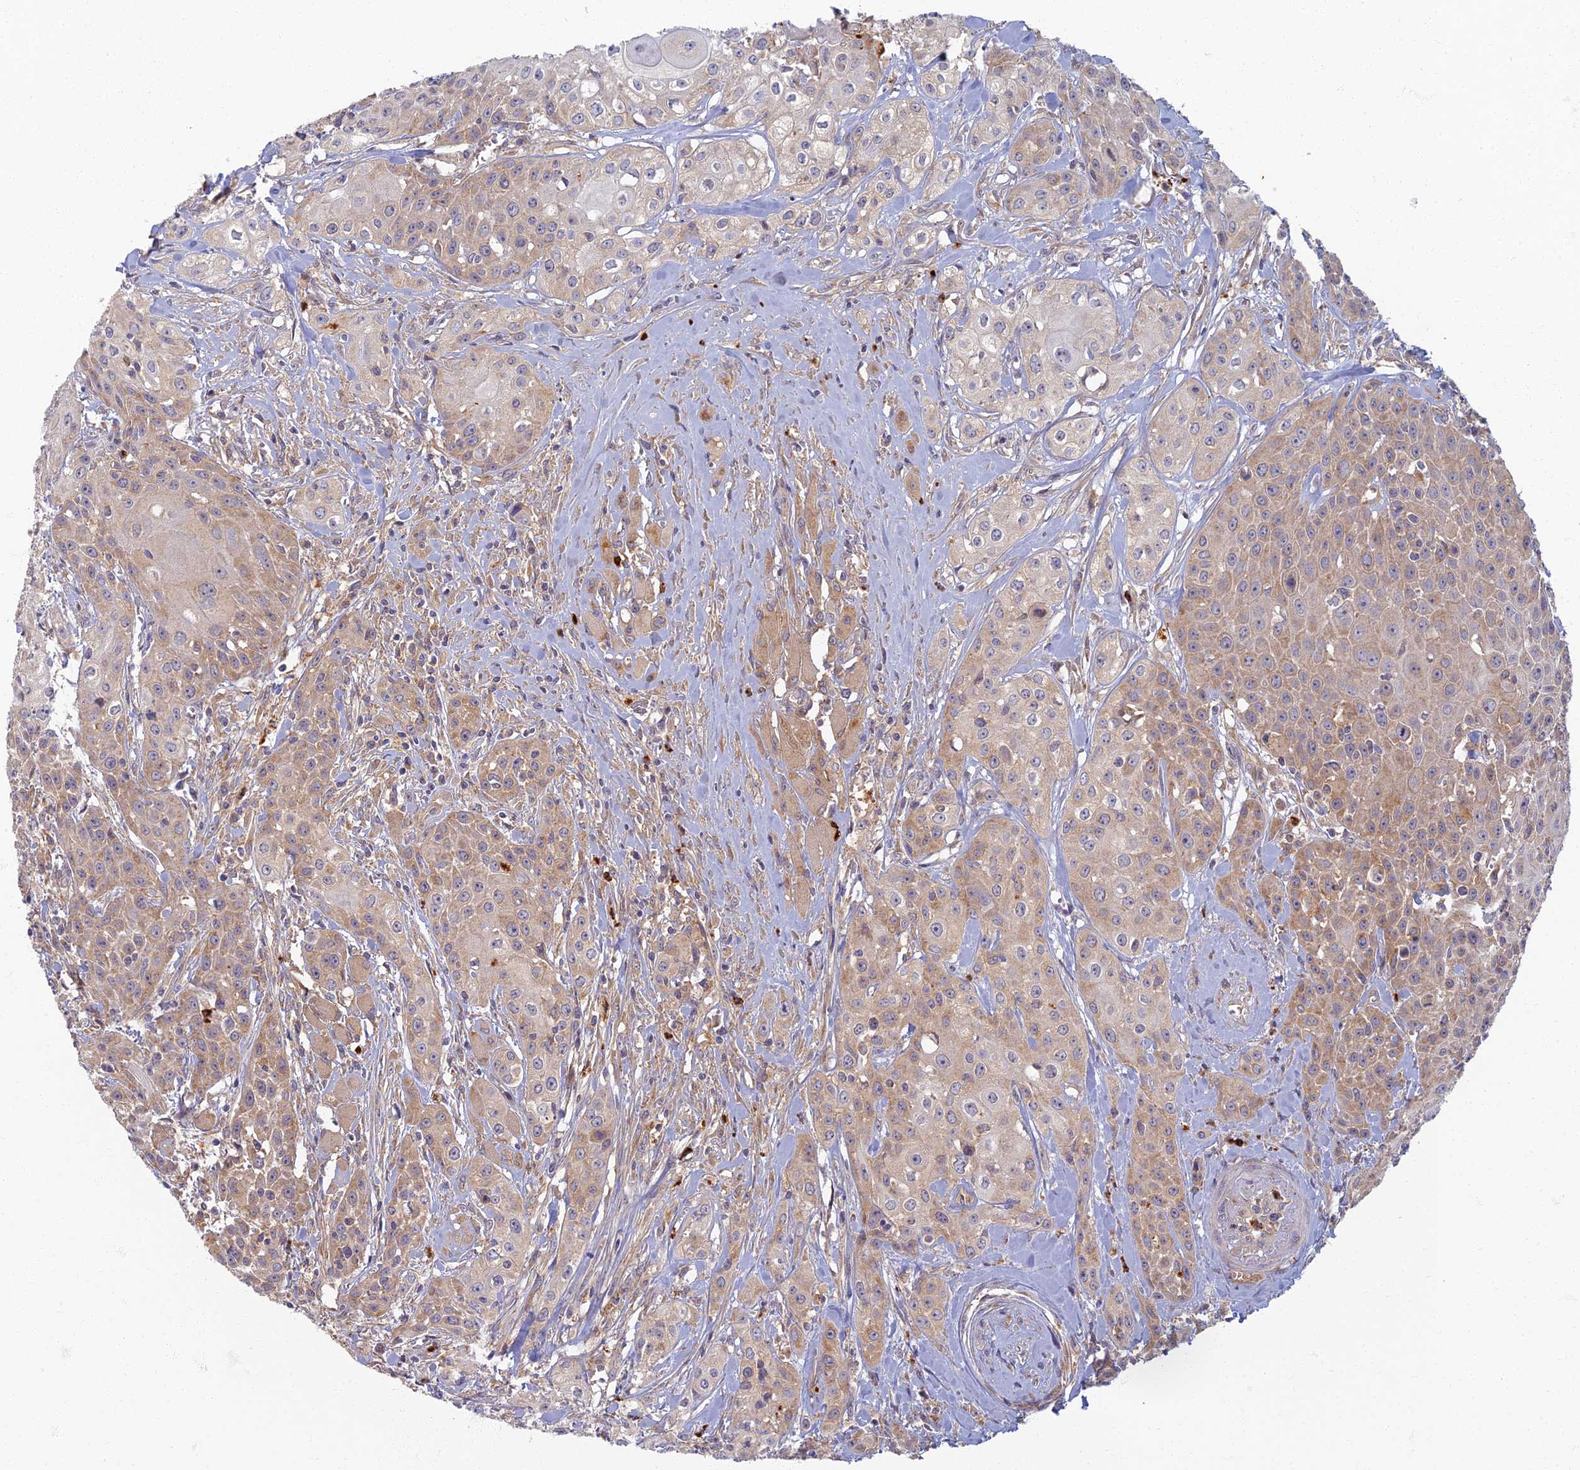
{"staining": {"intensity": "moderate", "quantity": "25%-75%", "location": "cytoplasmic/membranous"}, "tissue": "head and neck cancer", "cell_type": "Tumor cells", "image_type": "cancer", "snomed": [{"axis": "morphology", "description": "Squamous cell carcinoma, NOS"}, {"axis": "topography", "description": "Oral tissue"}, {"axis": "topography", "description": "Head-Neck"}], "caption": "There is medium levels of moderate cytoplasmic/membranous staining in tumor cells of head and neck cancer, as demonstrated by immunohistochemical staining (brown color).", "gene": "PROX2", "patient": {"sex": "female", "age": 82}}